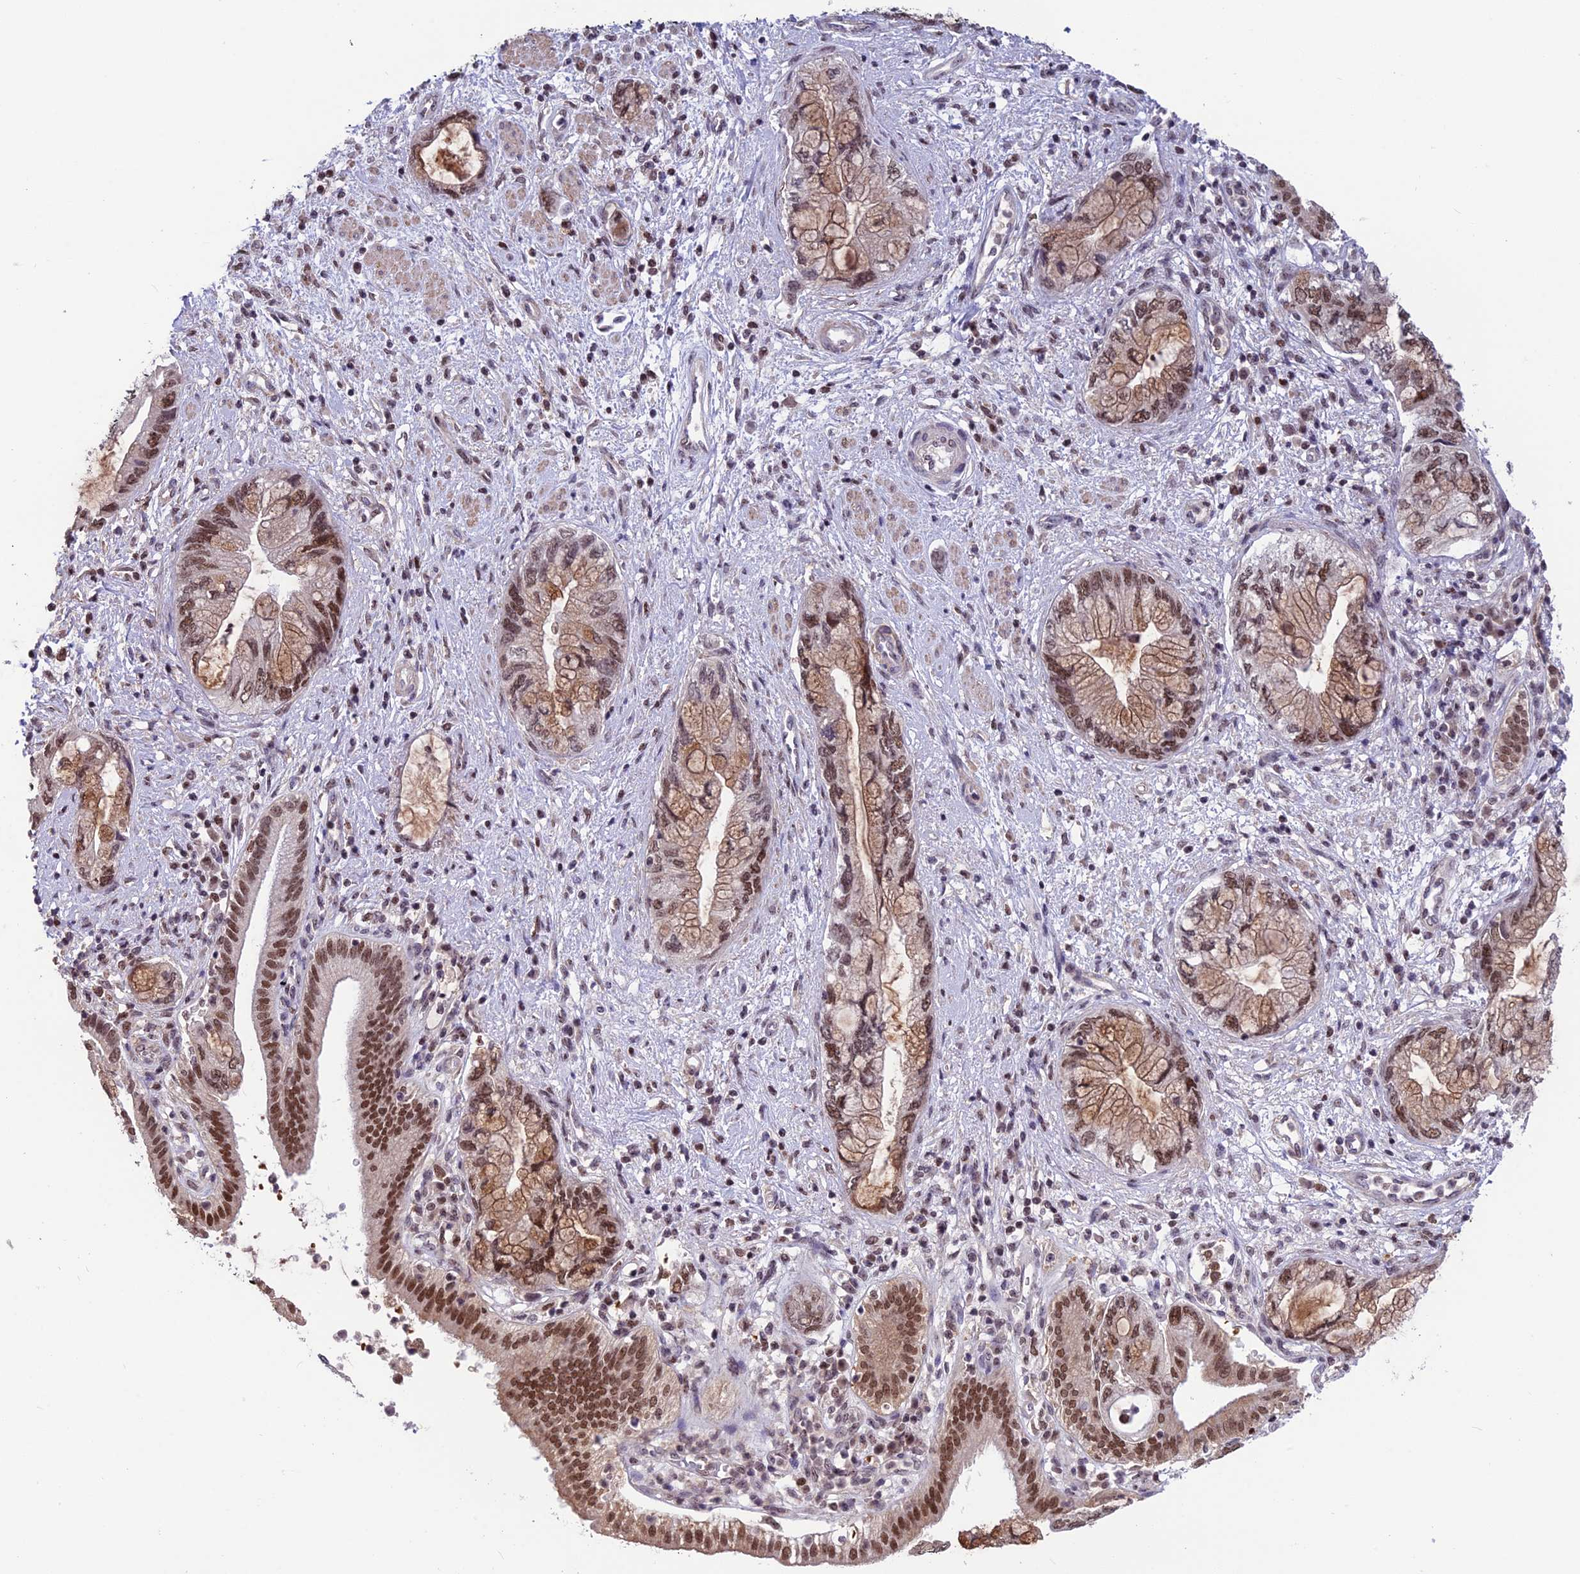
{"staining": {"intensity": "moderate", "quantity": "25%-75%", "location": "cytoplasmic/membranous,nuclear"}, "tissue": "pancreatic cancer", "cell_type": "Tumor cells", "image_type": "cancer", "snomed": [{"axis": "morphology", "description": "Adenocarcinoma, NOS"}, {"axis": "topography", "description": "Pancreas"}], "caption": "Immunohistochemical staining of human pancreatic adenocarcinoma exhibits medium levels of moderate cytoplasmic/membranous and nuclear expression in approximately 25%-75% of tumor cells.", "gene": "MIS12", "patient": {"sex": "female", "age": 73}}